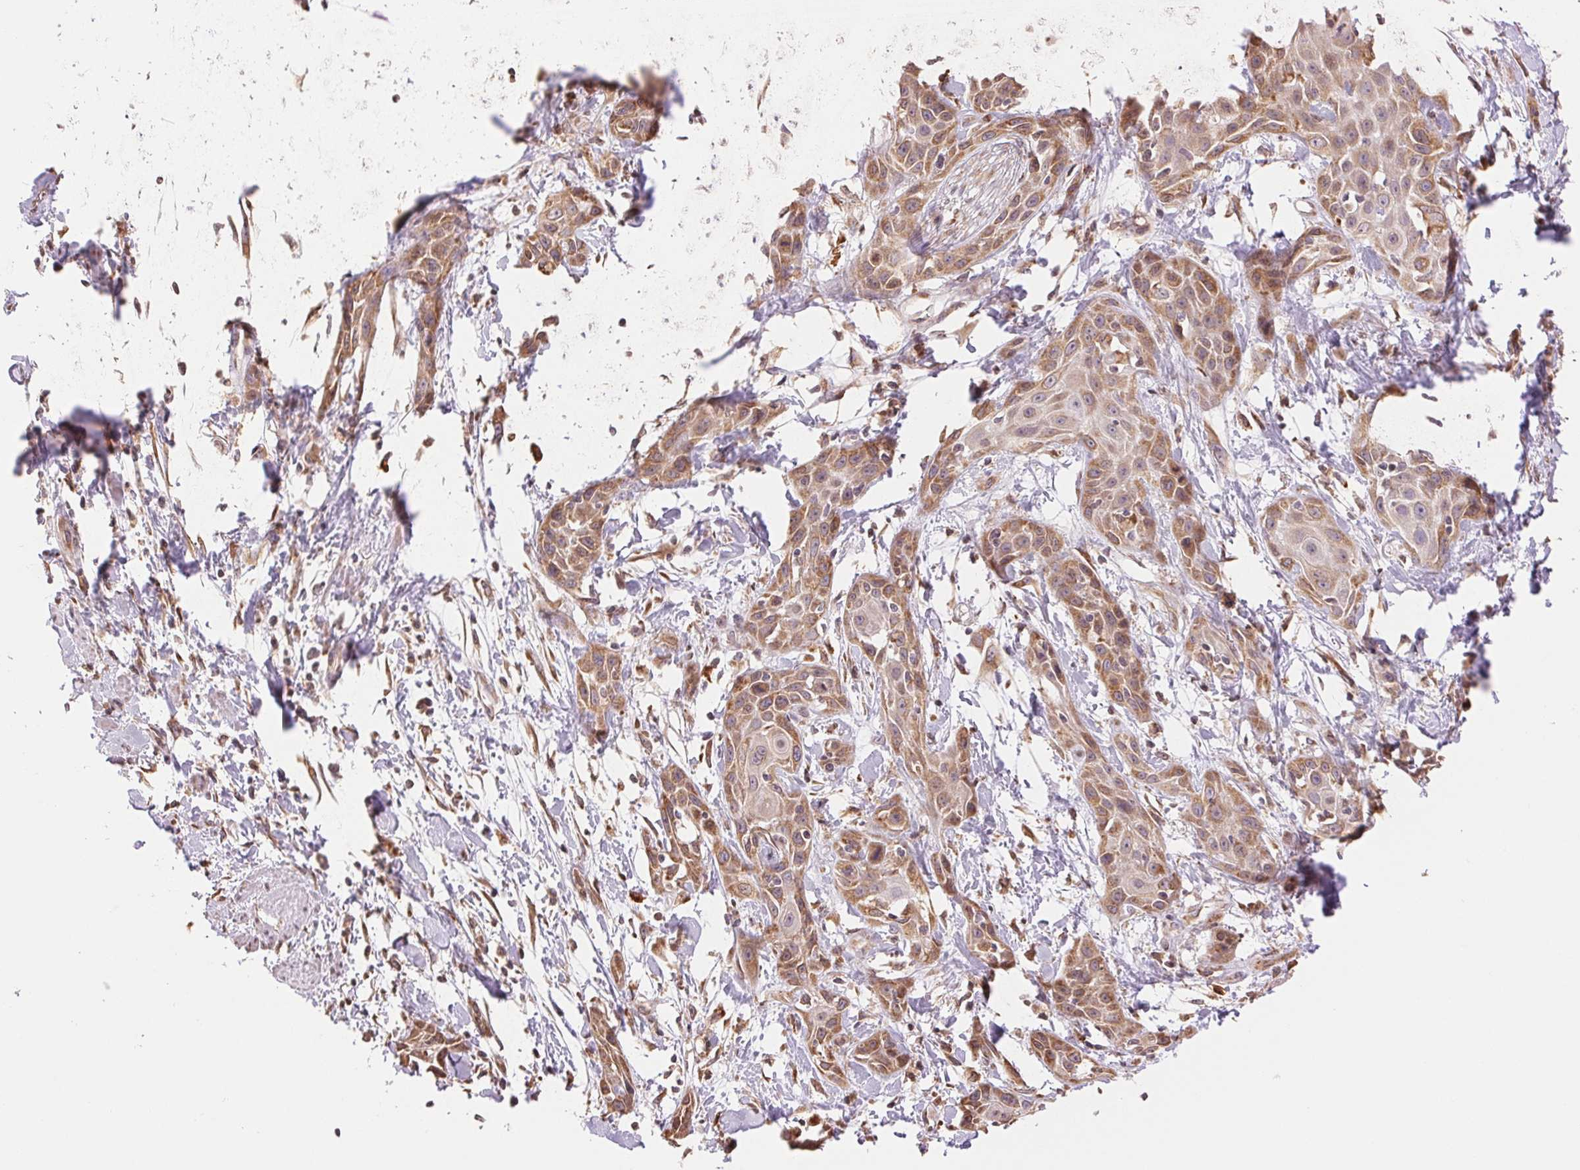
{"staining": {"intensity": "moderate", "quantity": "25%-75%", "location": "cytoplasmic/membranous"}, "tissue": "skin cancer", "cell_type": "Tumor cells", "image_type": "cancer", "snomed": [{"axis": "morphology", "description": "Squamous cell carcinoma, NOS"}, {"axis": "topography", "description": "Skin"}, {"axis": "topography", "description": "Anal"}], "caption": "IHC photomicrograph of human skin cancer stained for a protein (brown), which shows medium levels of moderate cytoplasmic/membranous positivity in approximately 25%-75% of tumor cells.", "gene": "RPN1", "patient": {"sex": "male", "age": 64}}